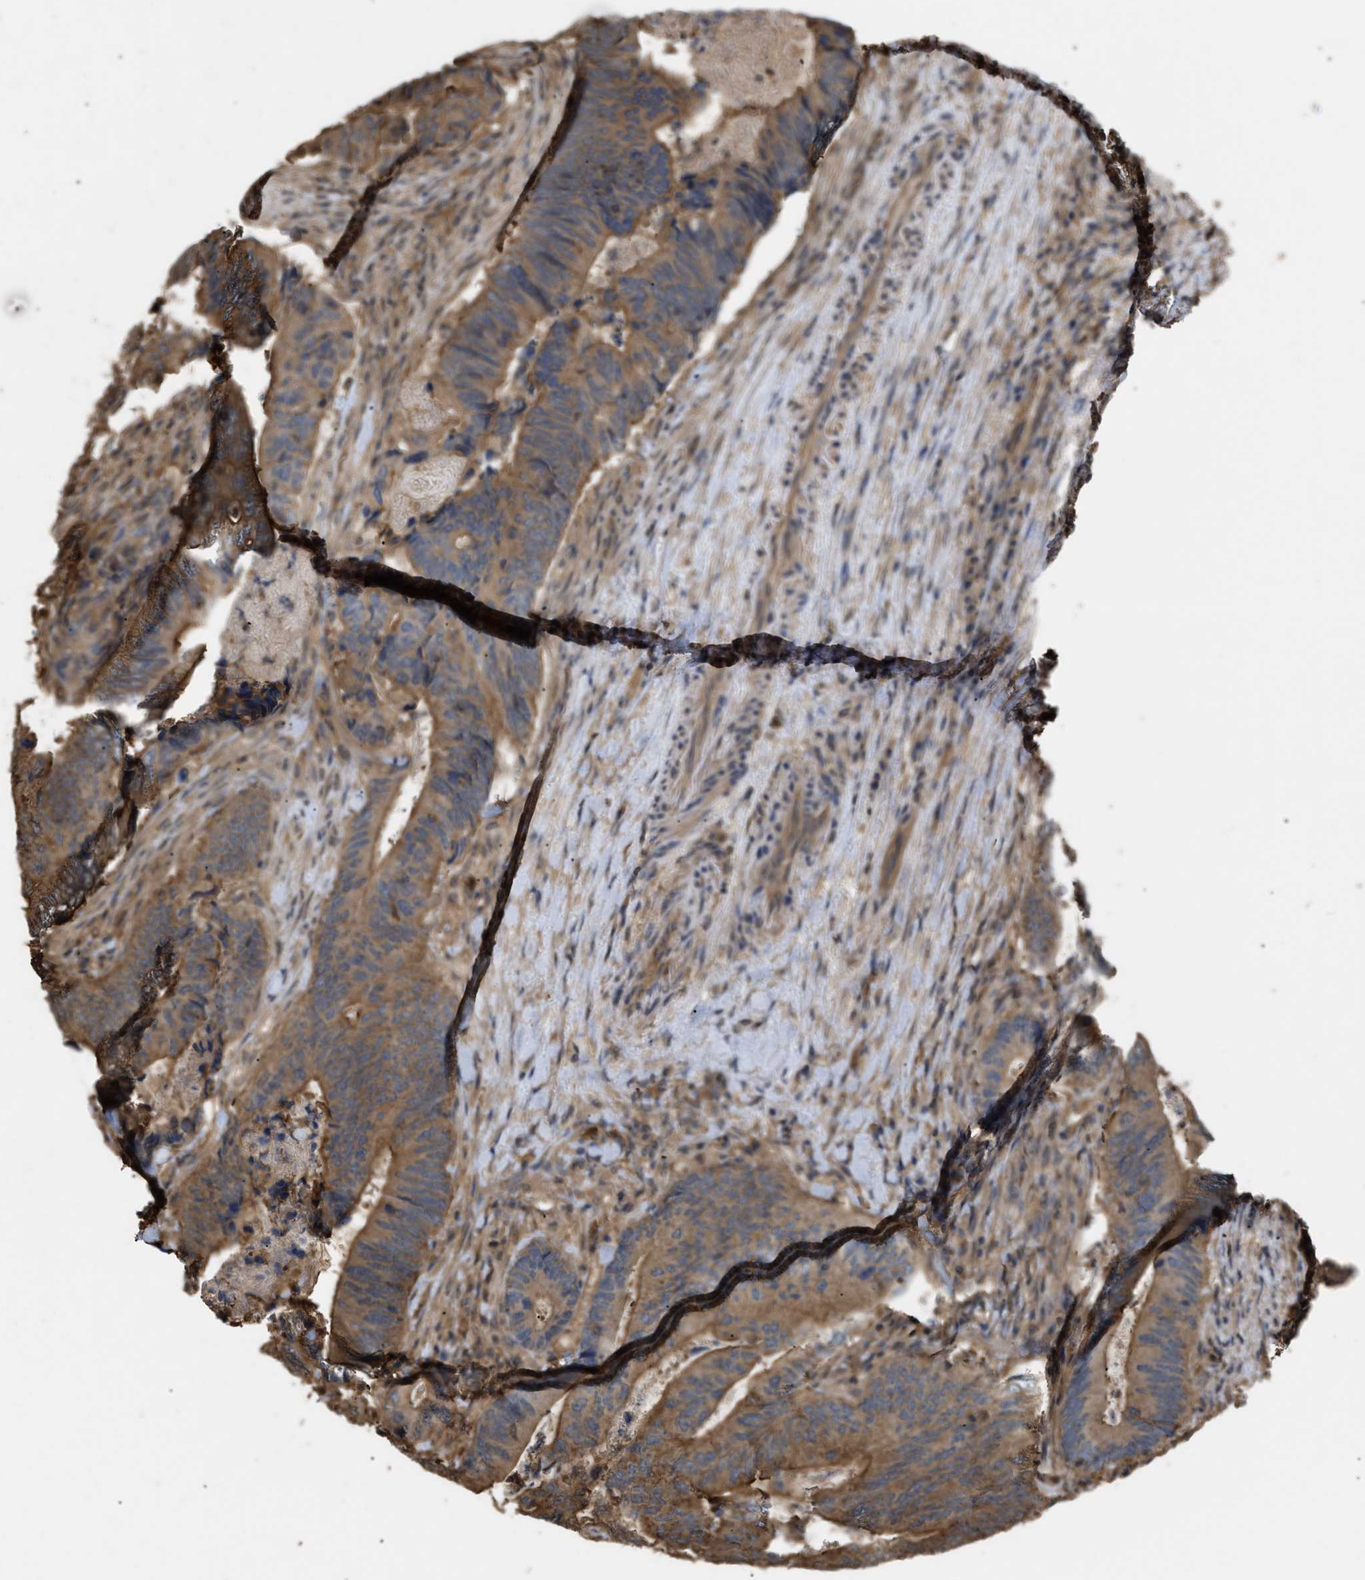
{"staining": {"intensity": "moderate", "quantity": ">75%", "location": "cytoplasmic/membranous"}, "tissue": "colorectal cancer", "cell_type": "Tumor cells", "image_type": "cancer", "snomed": [{"axis": "morphology", "description": "Normal tissue, NOS"}, {"axis": "morphology", "description": "Adenocarcinoma, NOS"}, {"axis": "topography", "description": "Colon"}], "caption": "This histopathology image shows immunohistochemistry (IHC) staining of adenocarcinoma (colorectal), with medium moderate cytoplasmic/membranous staining in approximately >75% of tumor cells.", "gene": "CALM1", "patient": {"sex": "male", "age": 56}}